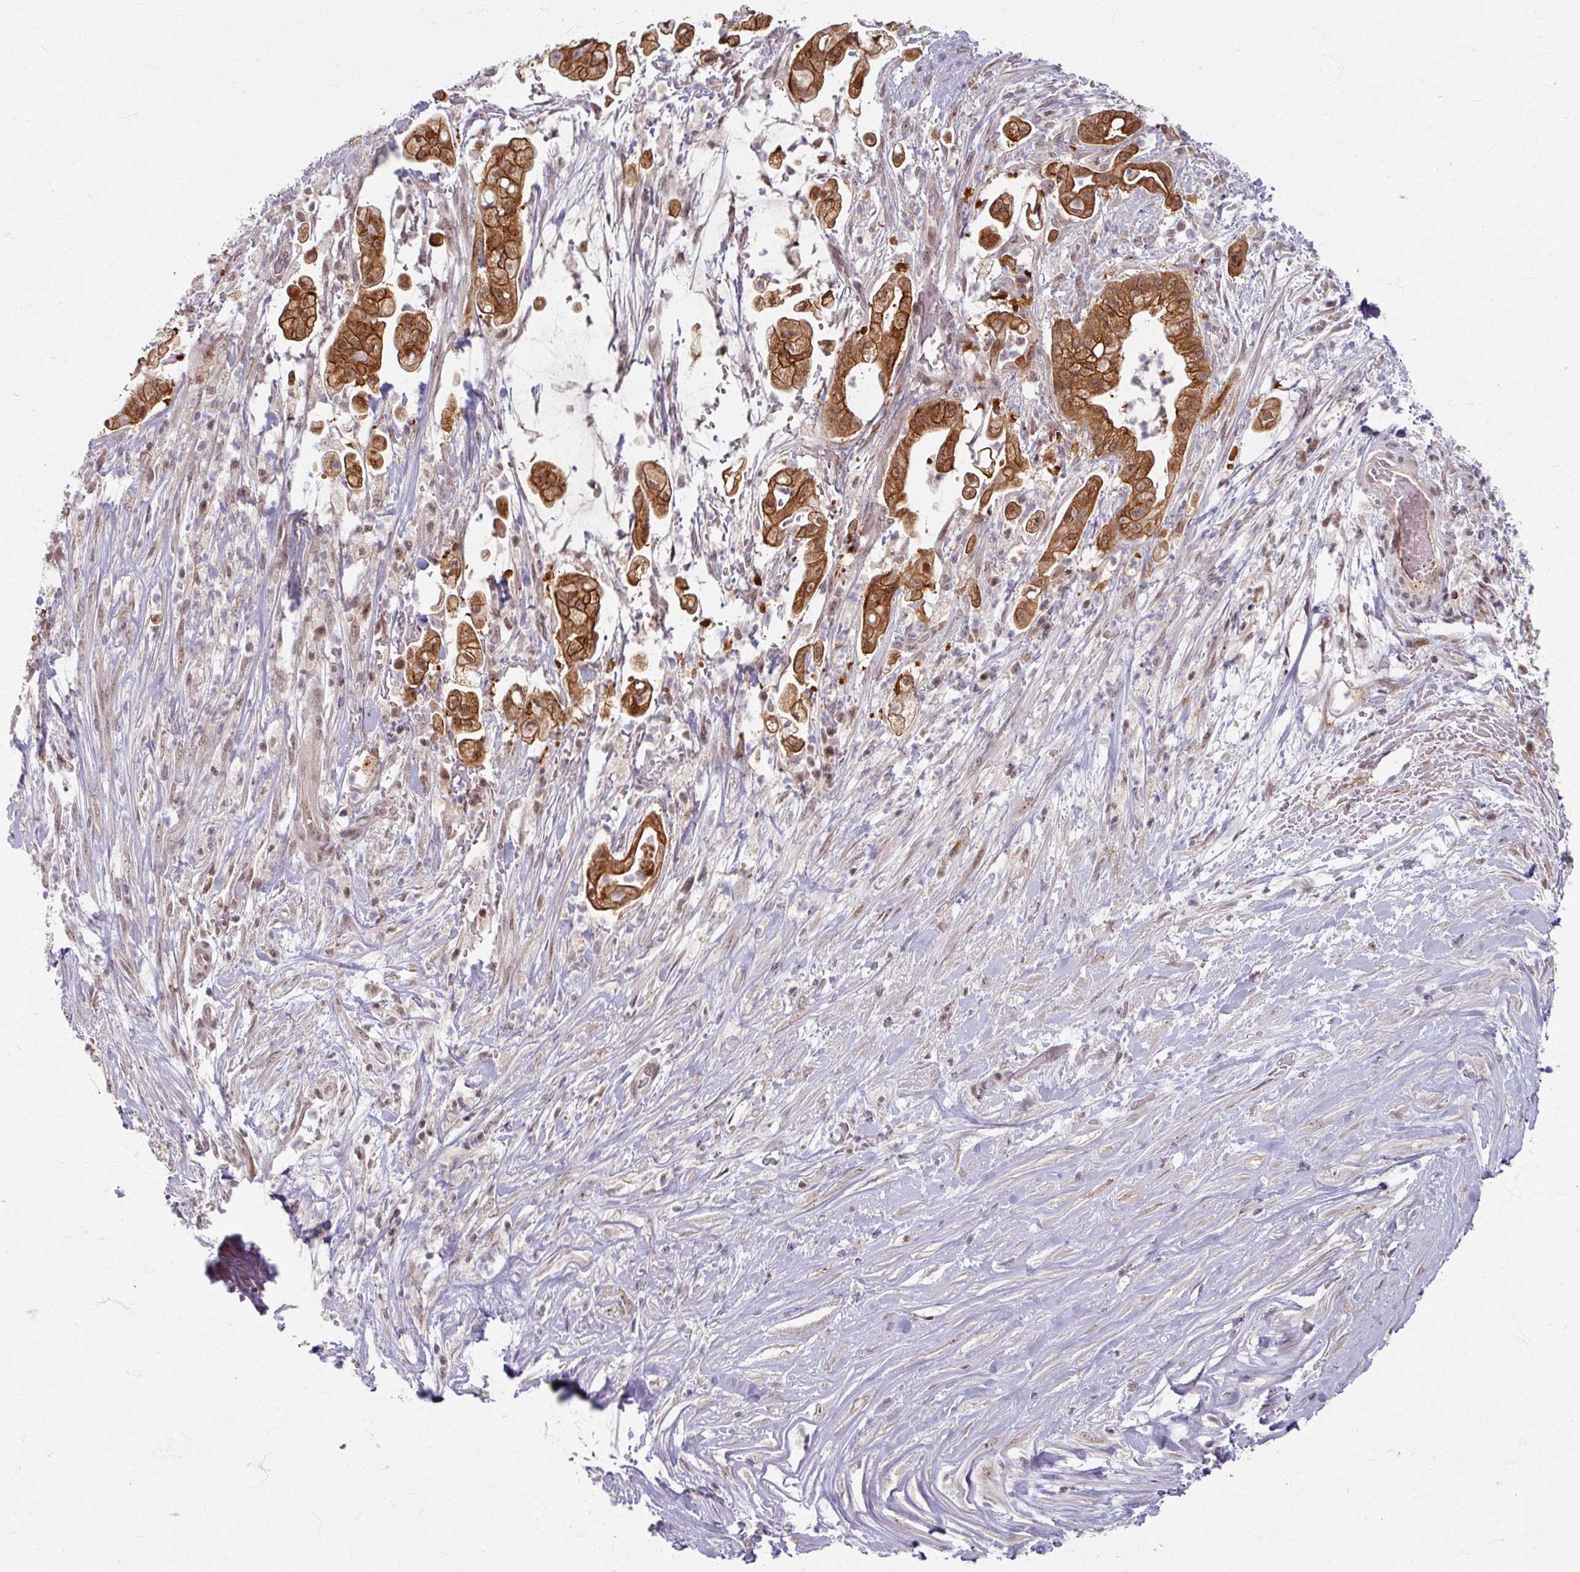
{"staining": {"intensity": "strong", "quantity": ">75%", "location": "cytoplasmic/membranous"}, "tissue": "pancreatic cancer", "cell_type": "Tumor cells", "image_type": "cancer", "snomed": [{"axis": "morphology", "description": "Adenocarcinoma, NOS"}, {"axis": "topography", "description": "Pancreas"}], "caption": "A micrograph of human pancreatic cancer (adenocarcinoma) stained for a protein shows strong cytoplasmic/membranous brown staining in tumor cells.", "gene": "KLC3", "patient": {"sex": "female", "age": 69}}